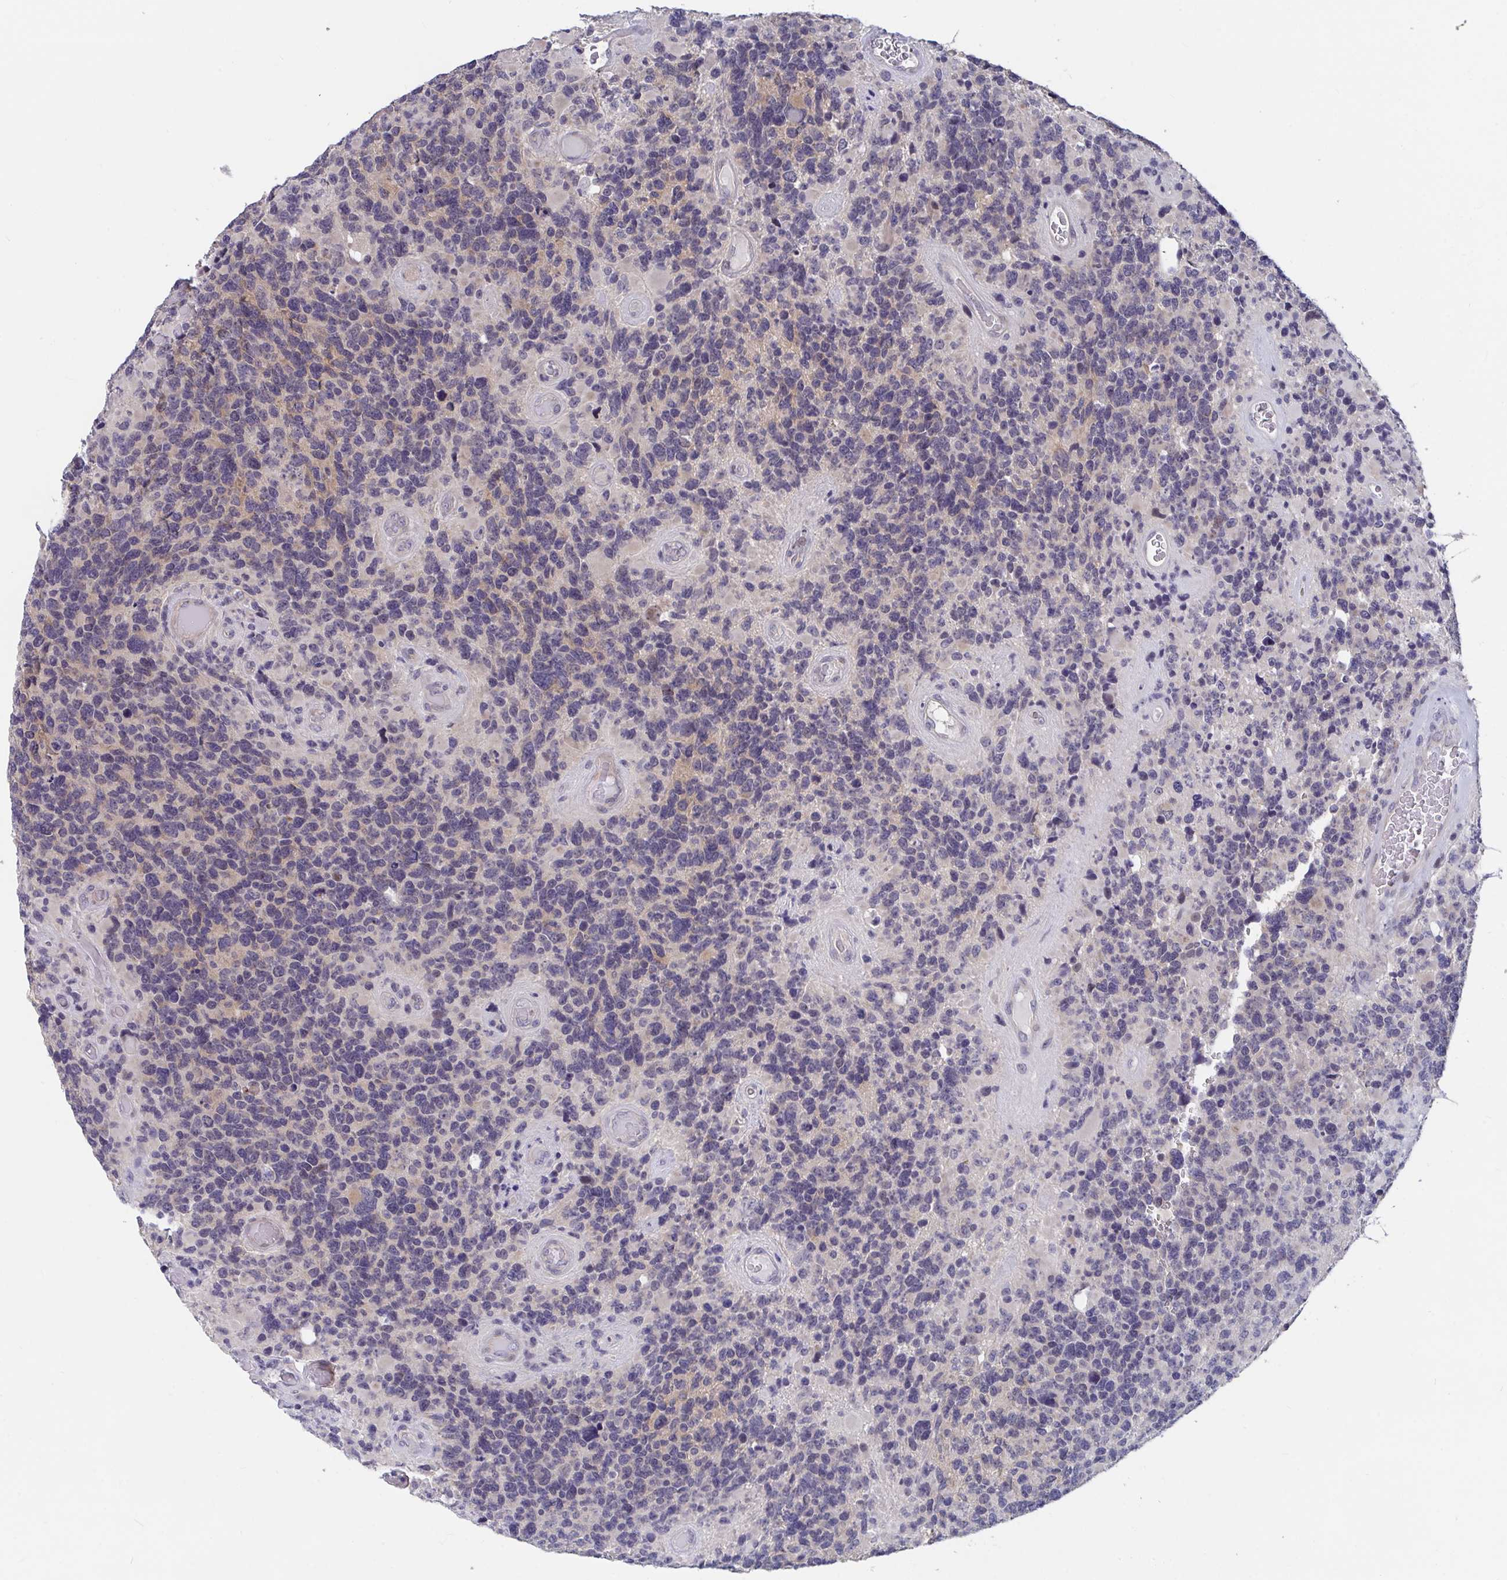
{"staining": {"intensity": "negative", "quantity": "none", "location": "none"}, "tissue": "glioma", "cell_type": "Tumor cells", "image_type": "cancer", "snomed": [{"axis": "morphology", "description": "Glioma, malignant, High grade"}, {"axis": "topography", "description": "Brain"}], "caption": "Tumor cells are negative for brown protein staining in malignant glioma (high-grade).", "gene": "FAM156B", "patient": {"sex": "female", "age": 40}}